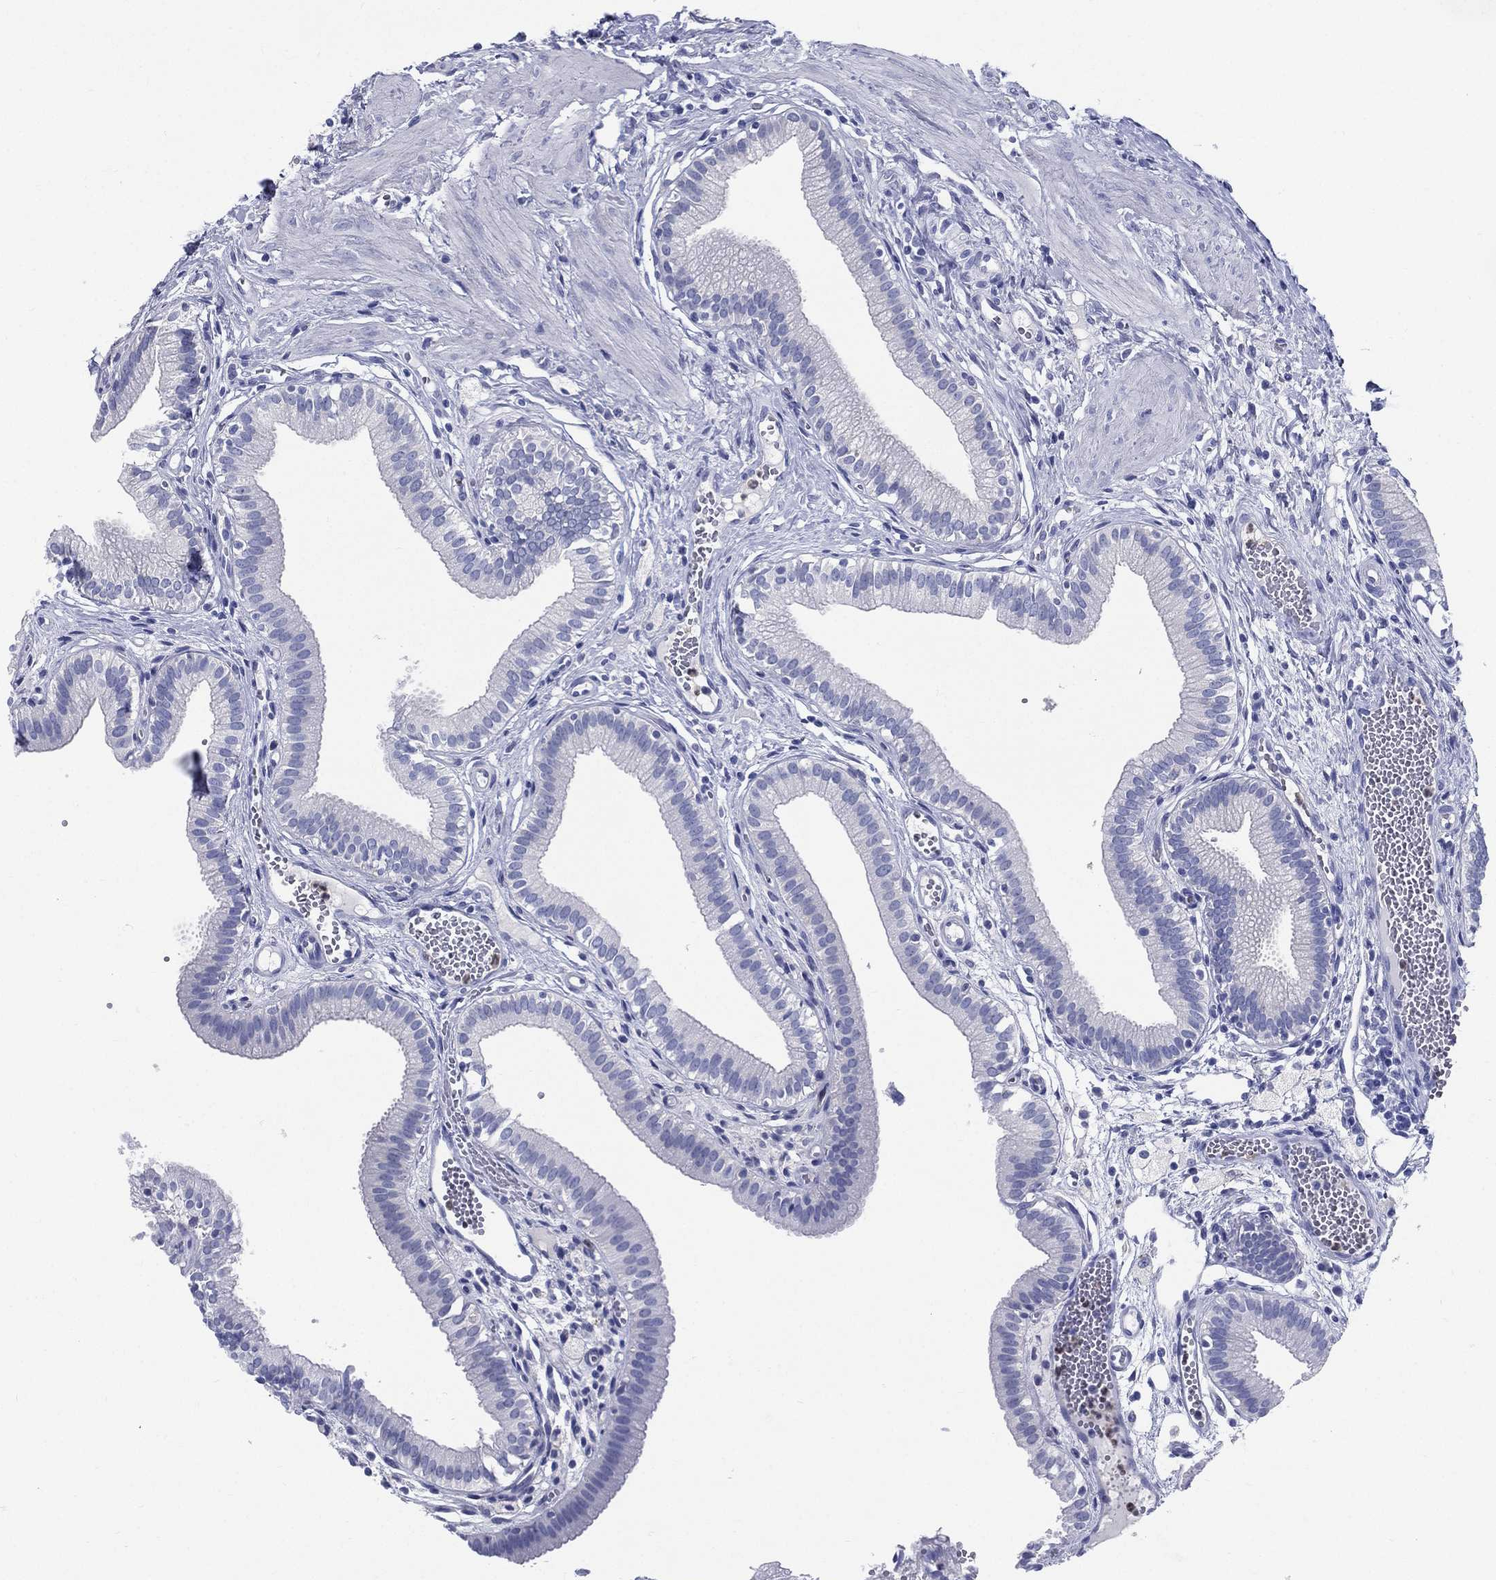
{"staining": {"intensity": "negative", "quantity": "none", "location": "none"}, "tissue": "gallbladder", "cell_type": "Glandular cells", "image_type": "normal", "snomed": [{"axis": "morphology", "description": "Normal tissue, NOS"}, {"axis": "topography", "description": "Gallbladder"}], "caption": "An immunohistochemistry (IHC) micrograph of normal gallbladder is shown. There is no staining in glandular cells of gallbladder. (Brightfield microscopy of DAB (3,3'-diaminobenzidine) immunohistochemistry at high magnification).", "gene": "DEFB121", "patient": {"sex": "female", "age": 24}}